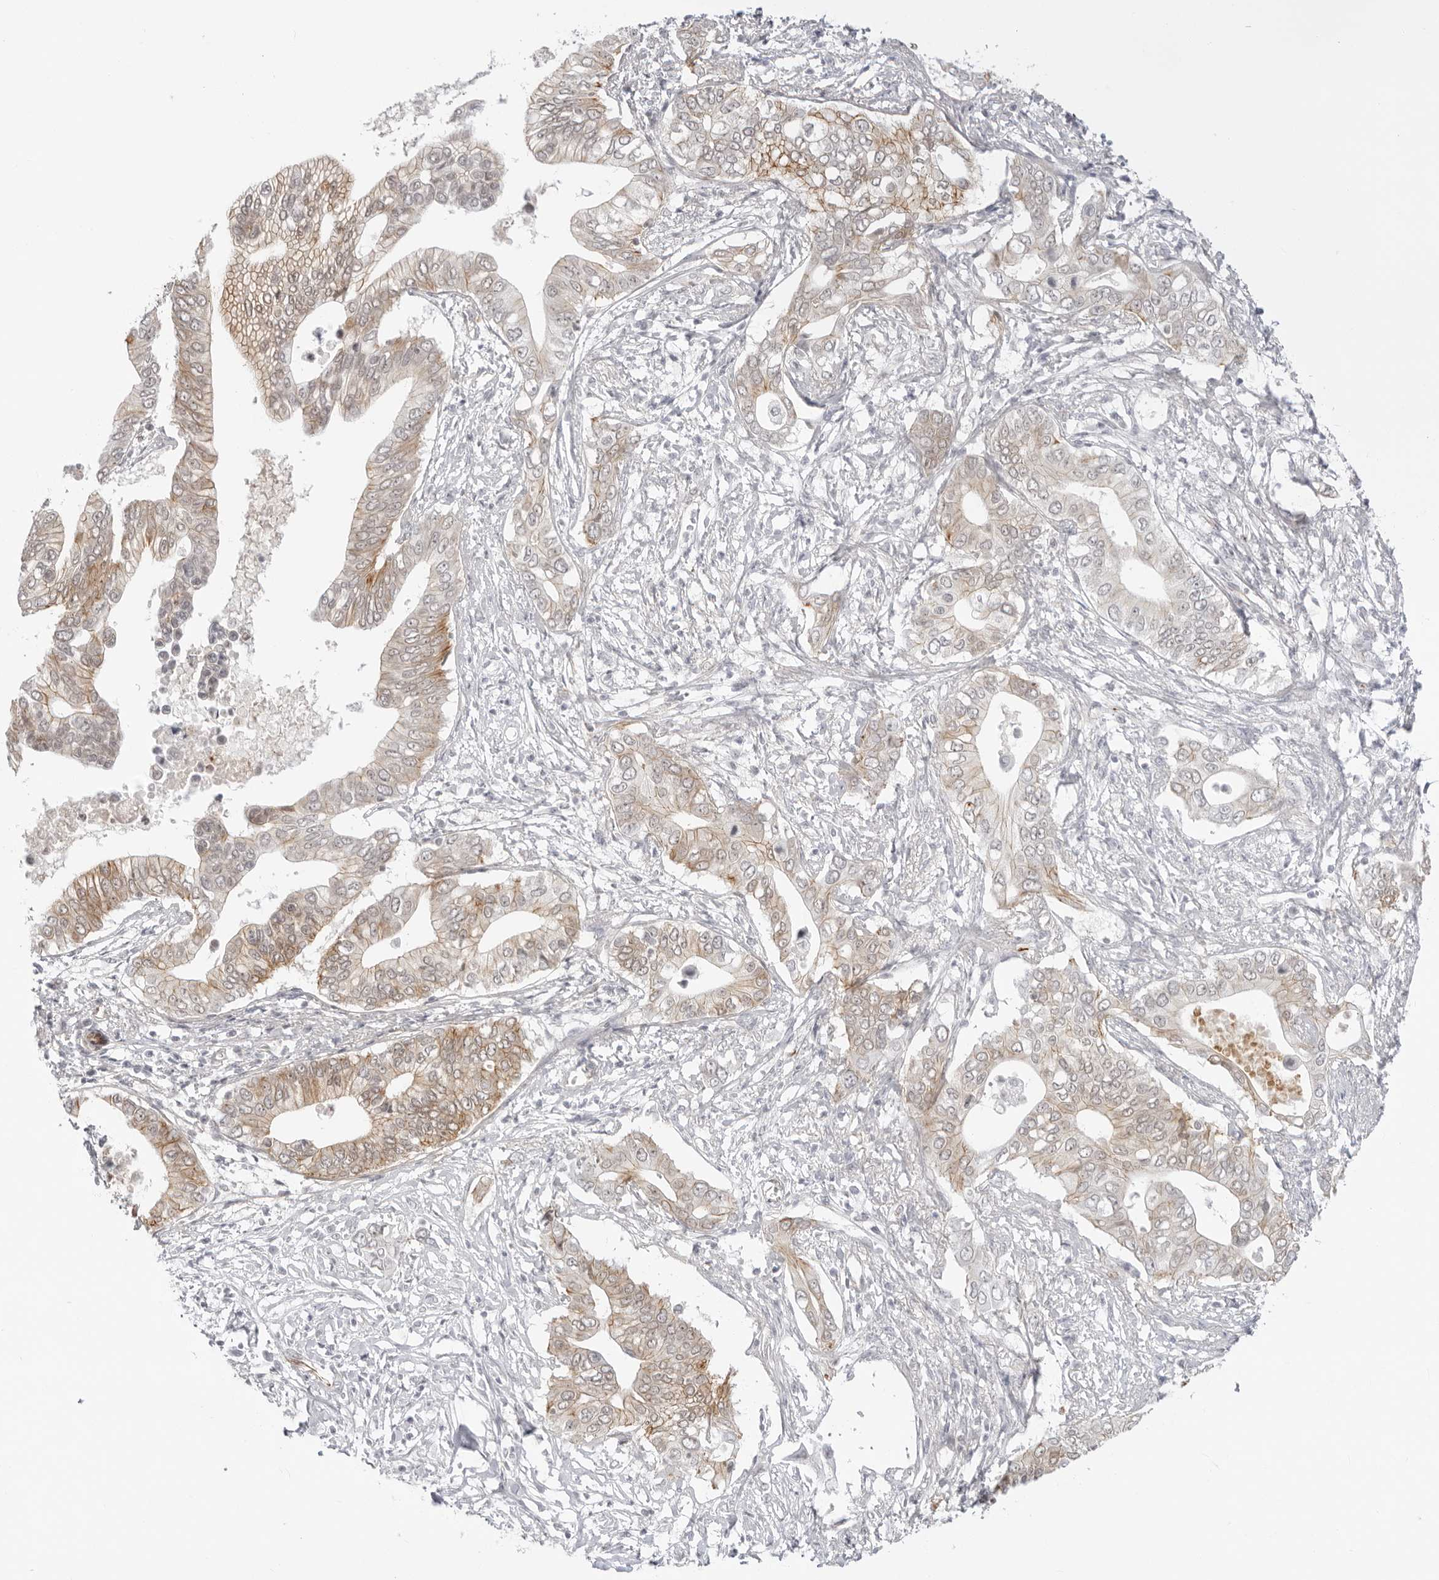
{"staining": {"intensity": "moderate", "quantity": ">75%", "location": "cytoplasmic/membranous"}, "tissue": "pancreatic cancer", "cell_type": "Tumor cells", "image_type": "cancer", "snomed": [{"axis": "morphology", "description": "Normal tissue, NOS"}, {"axis": "morphology", "description": "Adenocarcinoma, NOS"}, {"axis": "topography", "description": "Pancreas"}, {"axis": "topography", "description": "Peripheral nerve tissue"}], "caption": "Immunohistochemistry of human pancreatic cancer shows medium levels of moderate cytoplasmic/membranous staining in about >75% of tumor cells.", "gene": "TRAPPC3", "patient": {"sex": "male", "age": 59}}